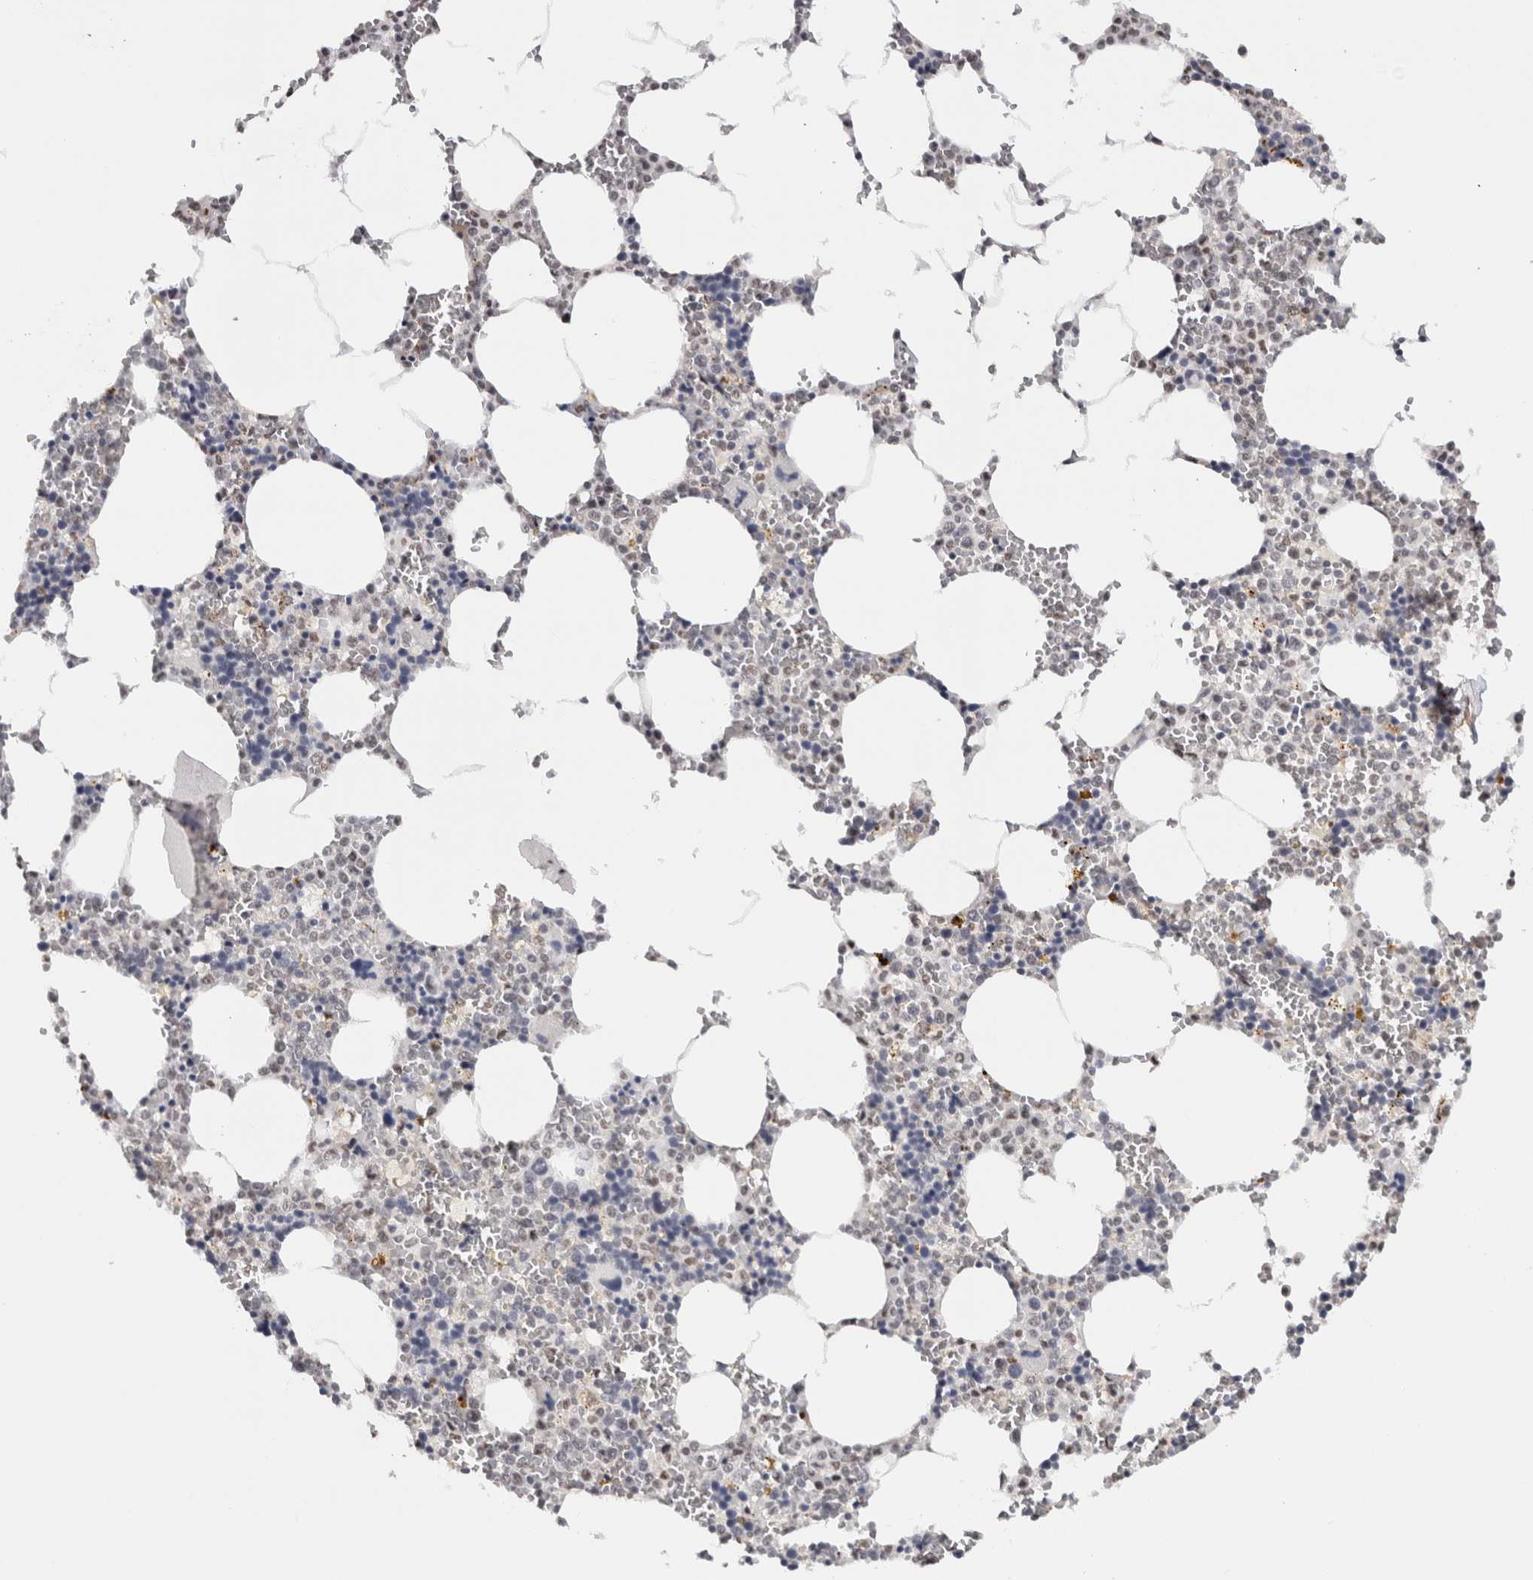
{"staining": {"intensity": "strong", "quantity": "25%-75%", "location": "nuclear"}, "tissue": "bone marrow", "cell_type": "Hematopoietic cells", "image_type": "normal", "snomed": [{"axis": "morphology", "description": "Normal tissue, NOS"}, {"axis": "topography", "description": "Bone marrow"}], "caption": "Hematopoietic cells display strong nuclear expression in about 25%-75% of cells in normal bone marrow.", "gene": "MKNK1", "patient": {"sex": "male", "age": 70}}